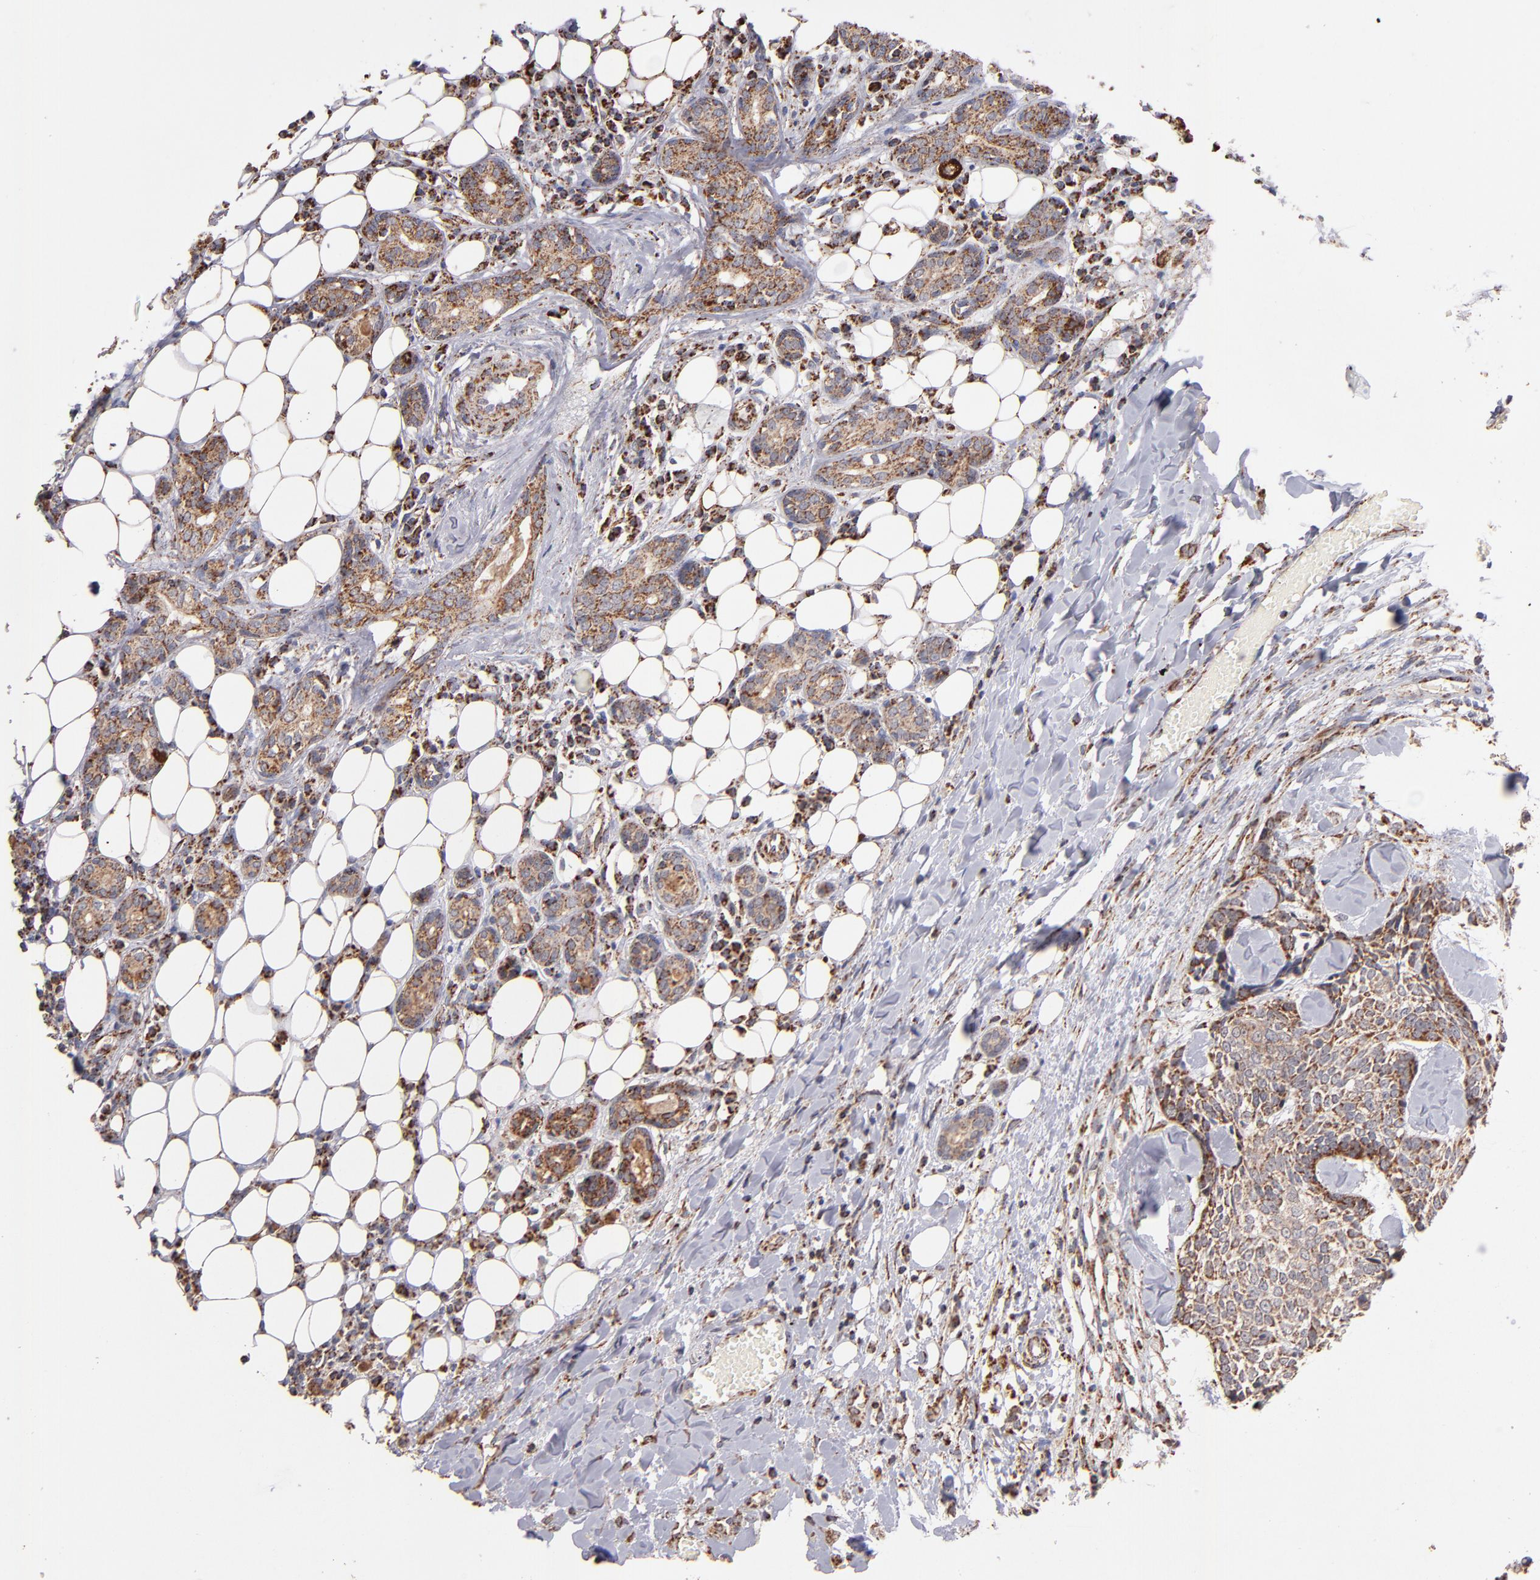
{"staining": {"intensity": "moderate", "quantity": ">75%", "location": "cytoplasmic/membranous"}, "tissue": "head and neck cancer", "cell_type": "Tumor cells", "image_type": "cancer", "snomed": [{"axis": "morphology", "description": "Squamous cell carcinoma, NOS"}, {"axis": "topography", "description": "Salivary gland"}, {"axis": "topography", "description": "Head-Neck"}], "caption": "The micrograph displays a brown stain indicating the presence of a protein in the cytoplasmic/membranous of tumor cells in head and neck squamous cell carcinoma. (DAB (3,3'-diaminobenzidine) IHC with brightfield microscopy, high magnification).", "gene": "DLST", "patient": {"sex": "male", "age": 70}}